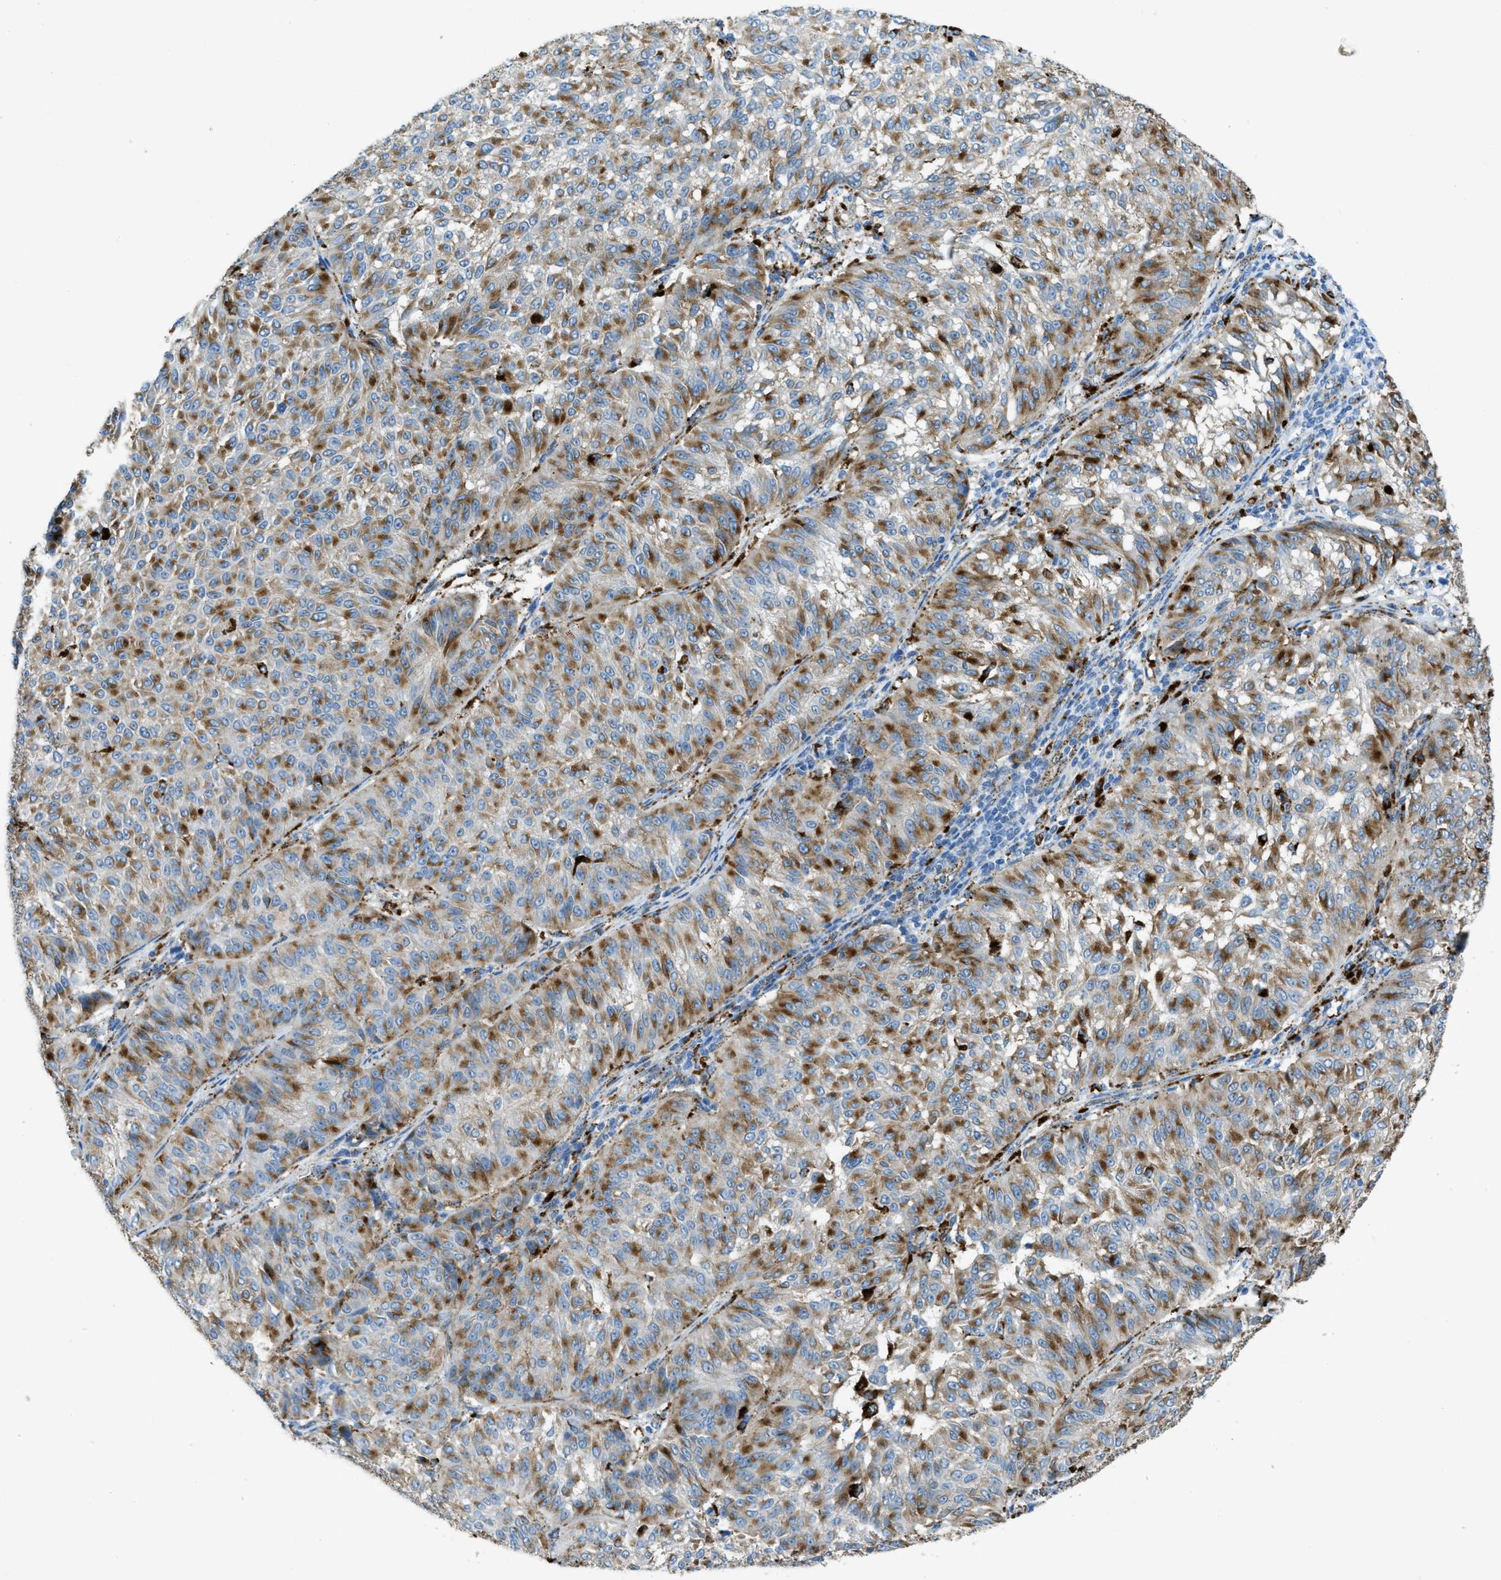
{"staining": {"intensity": "moderate", "quantity": ">75%", "location": "cytoplasmic/membranous"}, "tissue": "melanoma", "cell_type": "Tumor cells", "image_type": "cancer", "snomed": [{"axis": "morphology", "description": "Malignant melanoma, NOS"}, {"axis": "topography", "description": "Skin"}], "caption": "Brown immunohistochemical staining in melanoma exhibits moderate cytoplasmic/membranous expression in about >75% of tumor cells.", "gene": "SCARB2", "patient": {"sex": "female", "age": 72}}